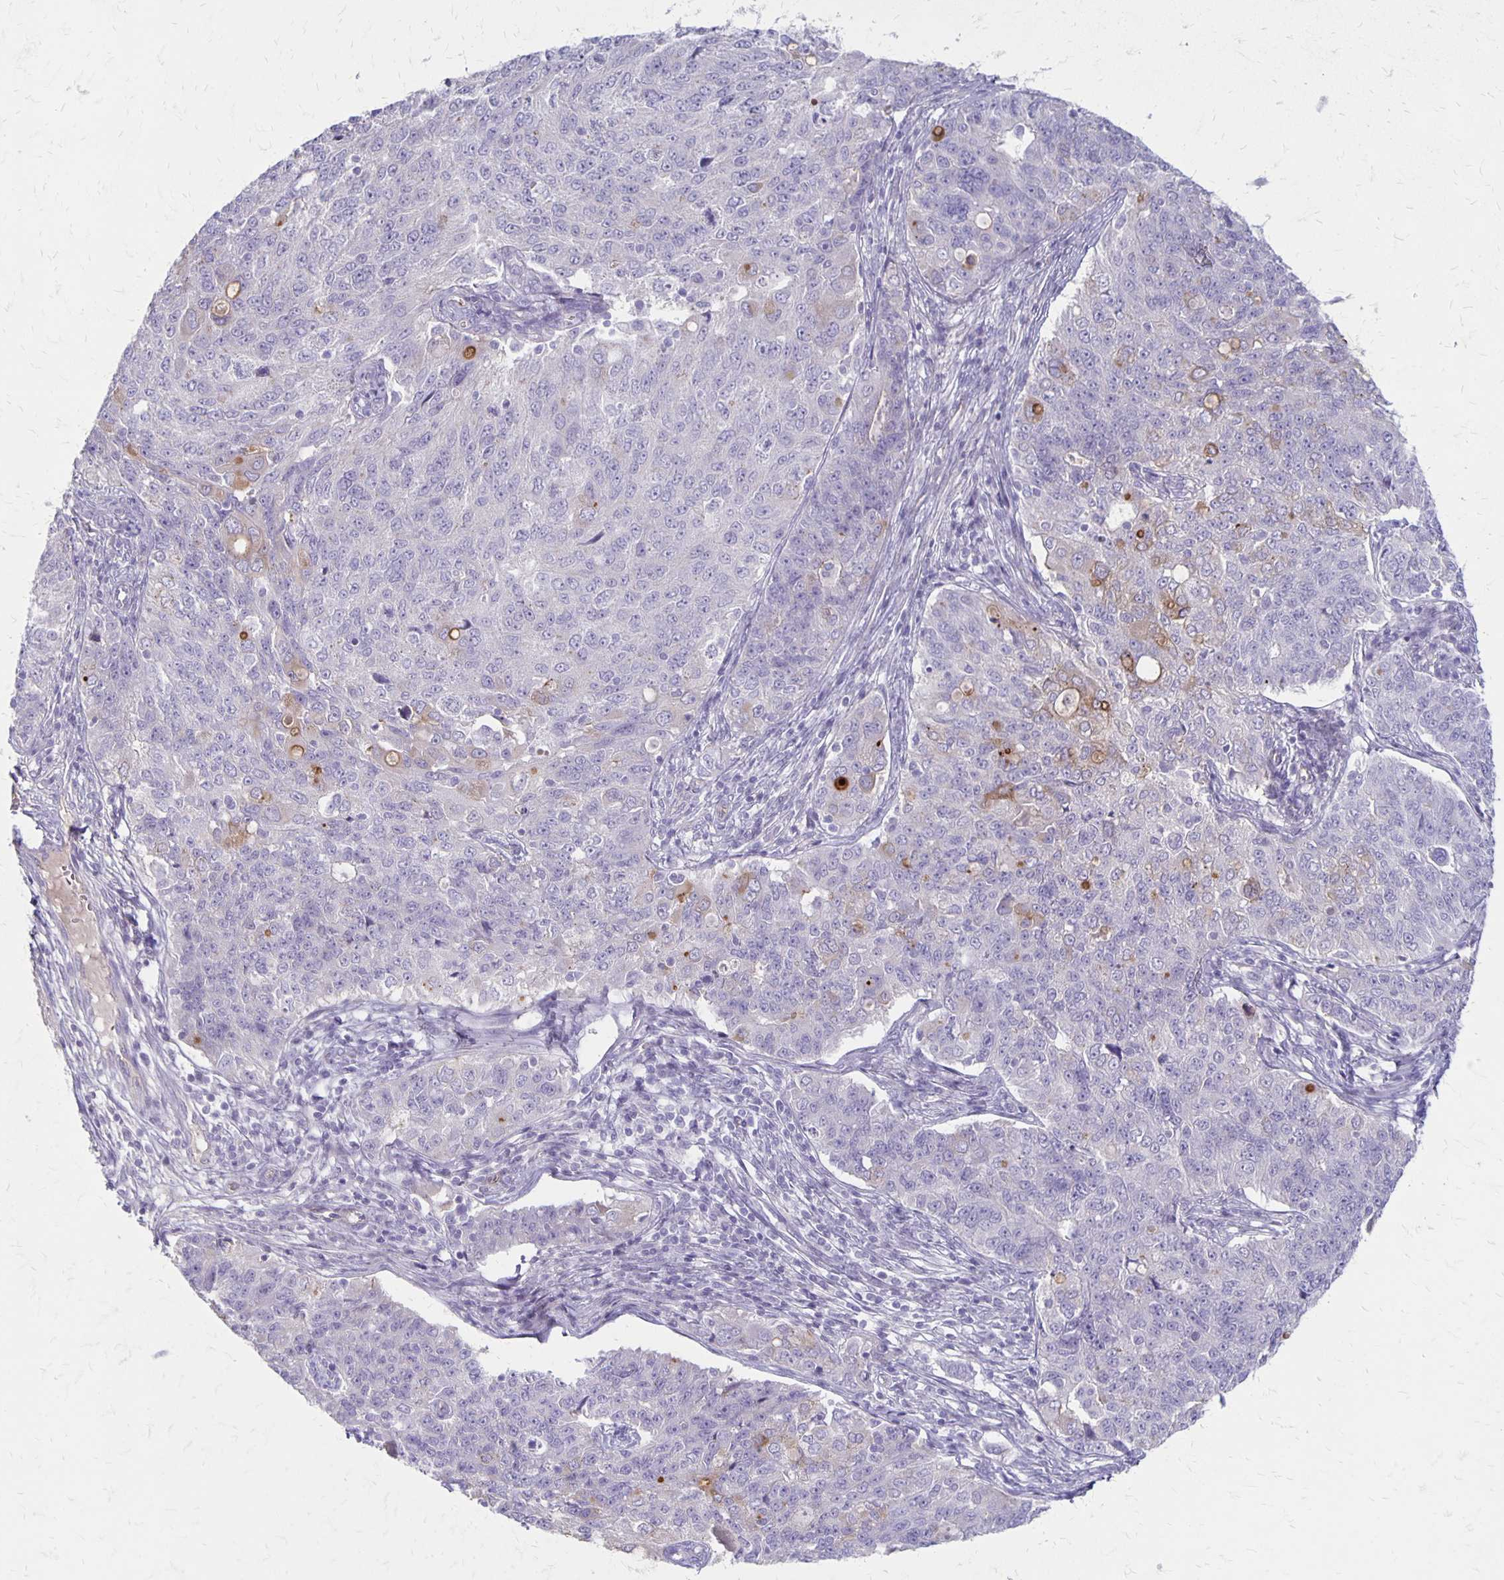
{"staining": {"intensity": "negative", "quantity": "none", "location": "none"}, "tissue": "endometrial cancer", "cell_type": "Tumor cells", "image_type": "cancer", "snomed": [{"axis": "morphology", "description": "Adenocarcinoma, NOS"}, {"axis": "topography", "description": "Endometrium"}], "caption": "Tumor cells are negative for brown protein staining in endometrial cancer.", "gene": "HOMER1", "patient": {"sex": "female", "age": 43}}